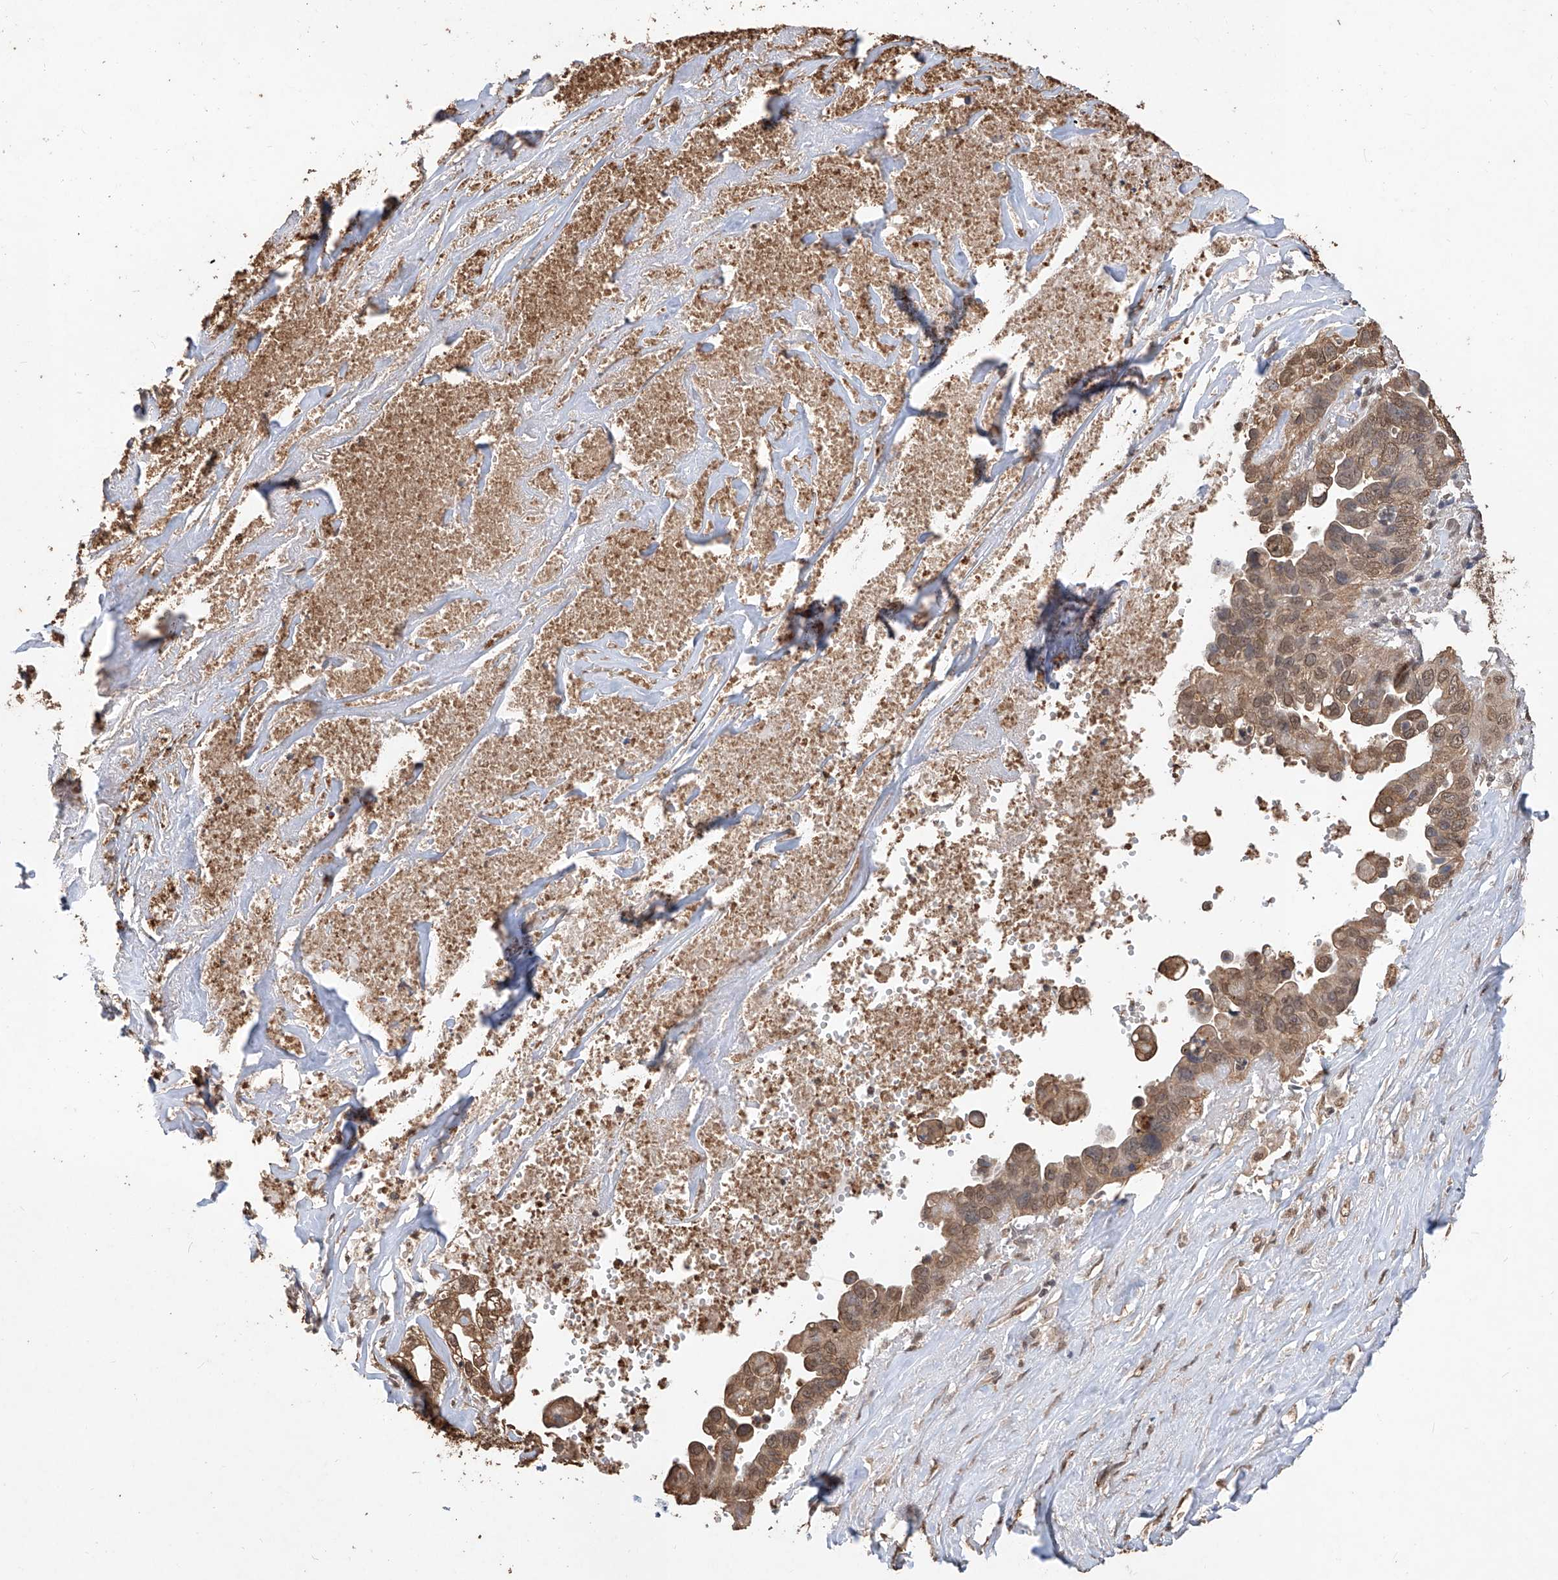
{"staining": {"intensity": "moderate", "quantity": ">75%", "location": "cytoplasmic/membranous,nuclear"}, "tissue": "liver cancer", "cell_type": "Tumor cells", "image_type": "cancer", "snomed": [{"axis": "morphology", "description": "Cholangiocarcinoma"}, {"axis": "topography", "description": "Liver"}], "caption": "IHC (DAB) staining of cholangiocarcinoma (liver) demonstrates moderate cytoplasmic/membranous and nuclear protein staining in about >75% of tumor cells.", "gene": "ELOVL1", "patient": {"sex": "female", "age": 79}}